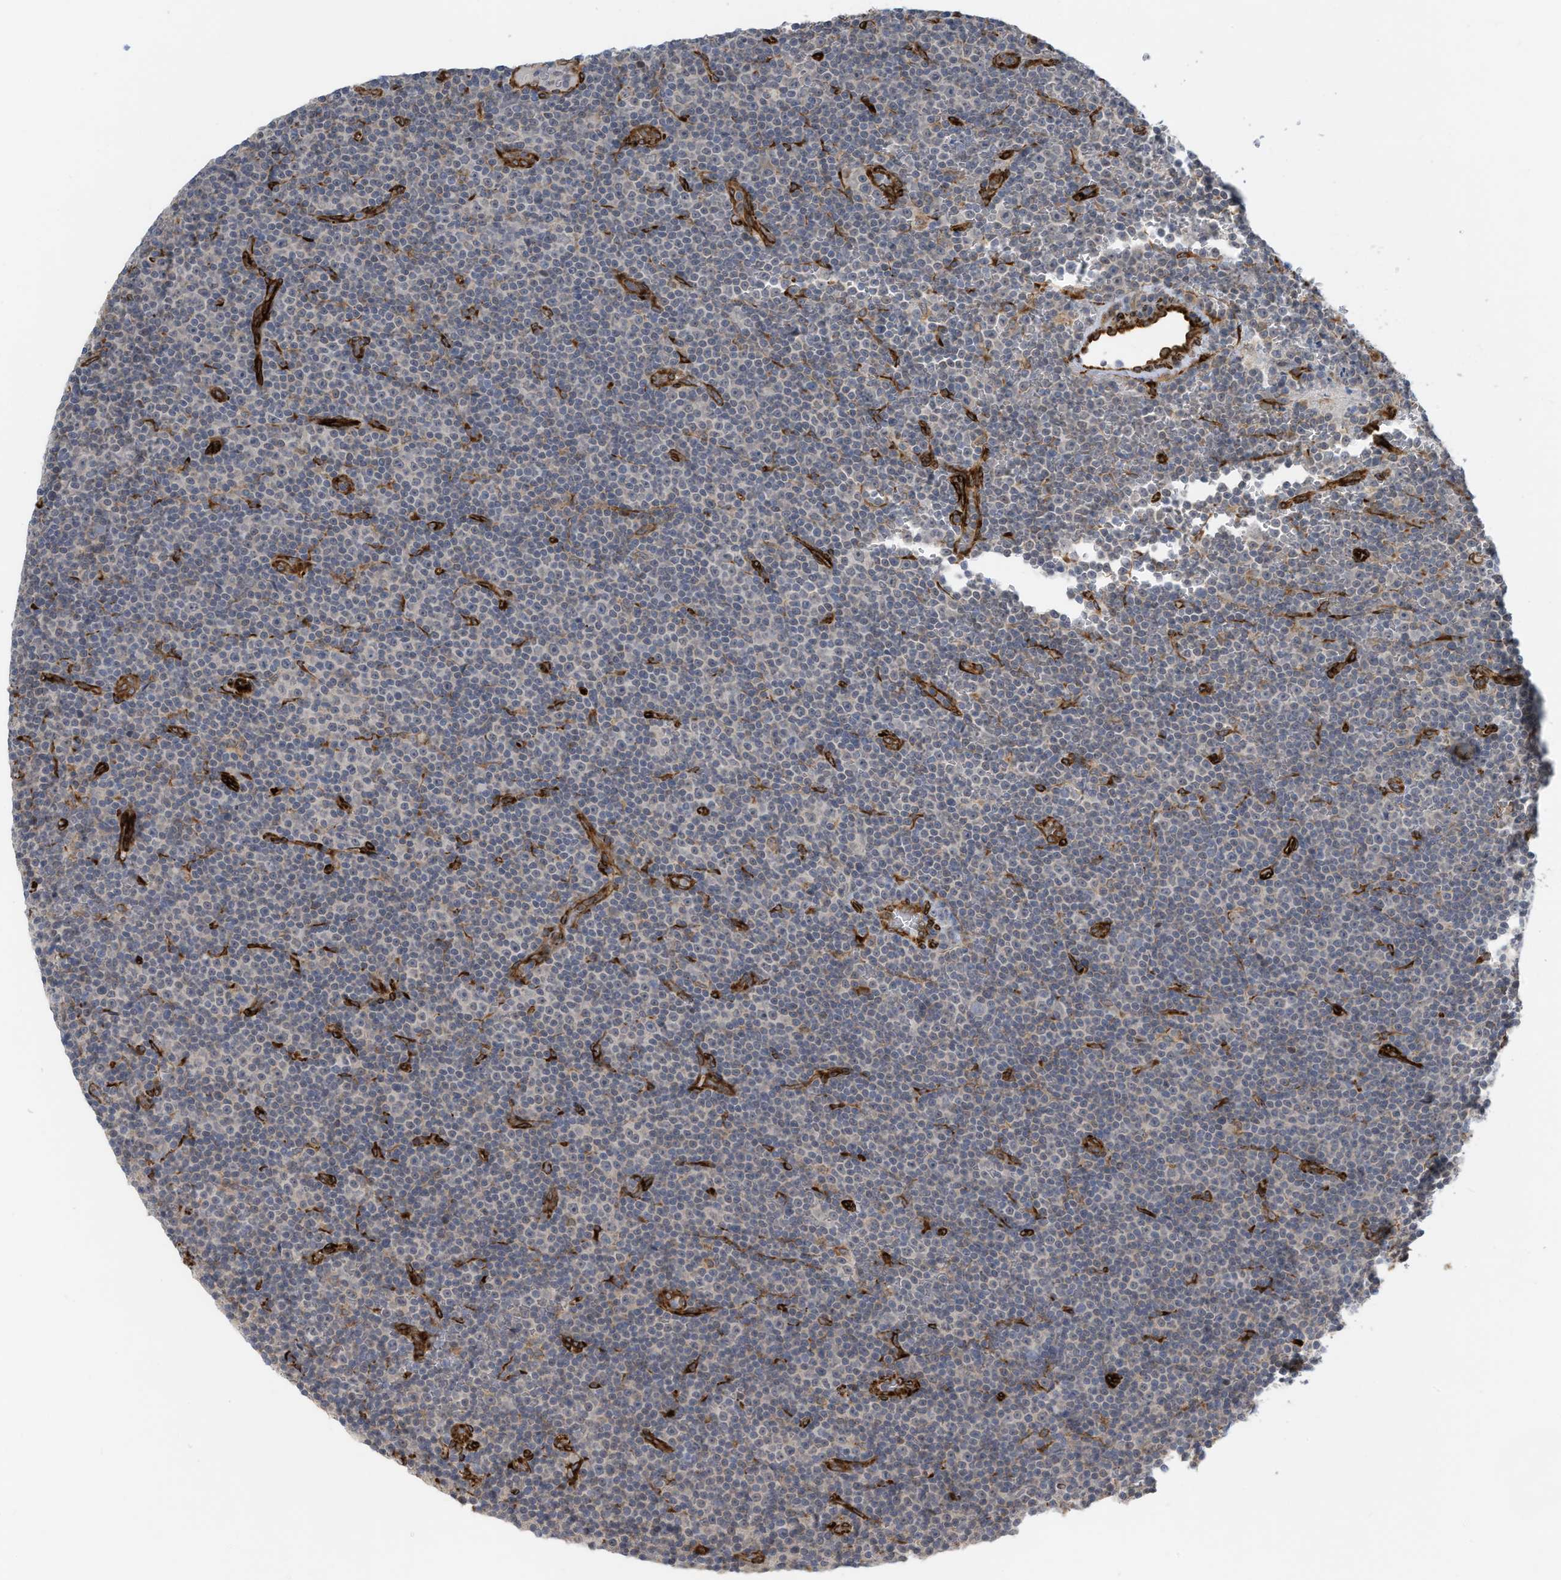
{"staining": {"intensity": "negative", "quantity": "none", "location": "none"}, "tissue": "lymphoma", "cell_type": "Tumor cells", "image_type": "cancer", "snomed": [{"axis": "morphology", "description": "Malignant lymphoma, non-Hodgkin's type, Low grade"}, {"axis": "topography", "description": "Lymph node"}], "caption": "Immunohistochemistry of human malignant lymphoma, non-Hodgkin's type (low-grade) exhibits no staining in tumor cells.", "gene": "ZBTB45", "patient": {"sex": "female", "age": 67}}